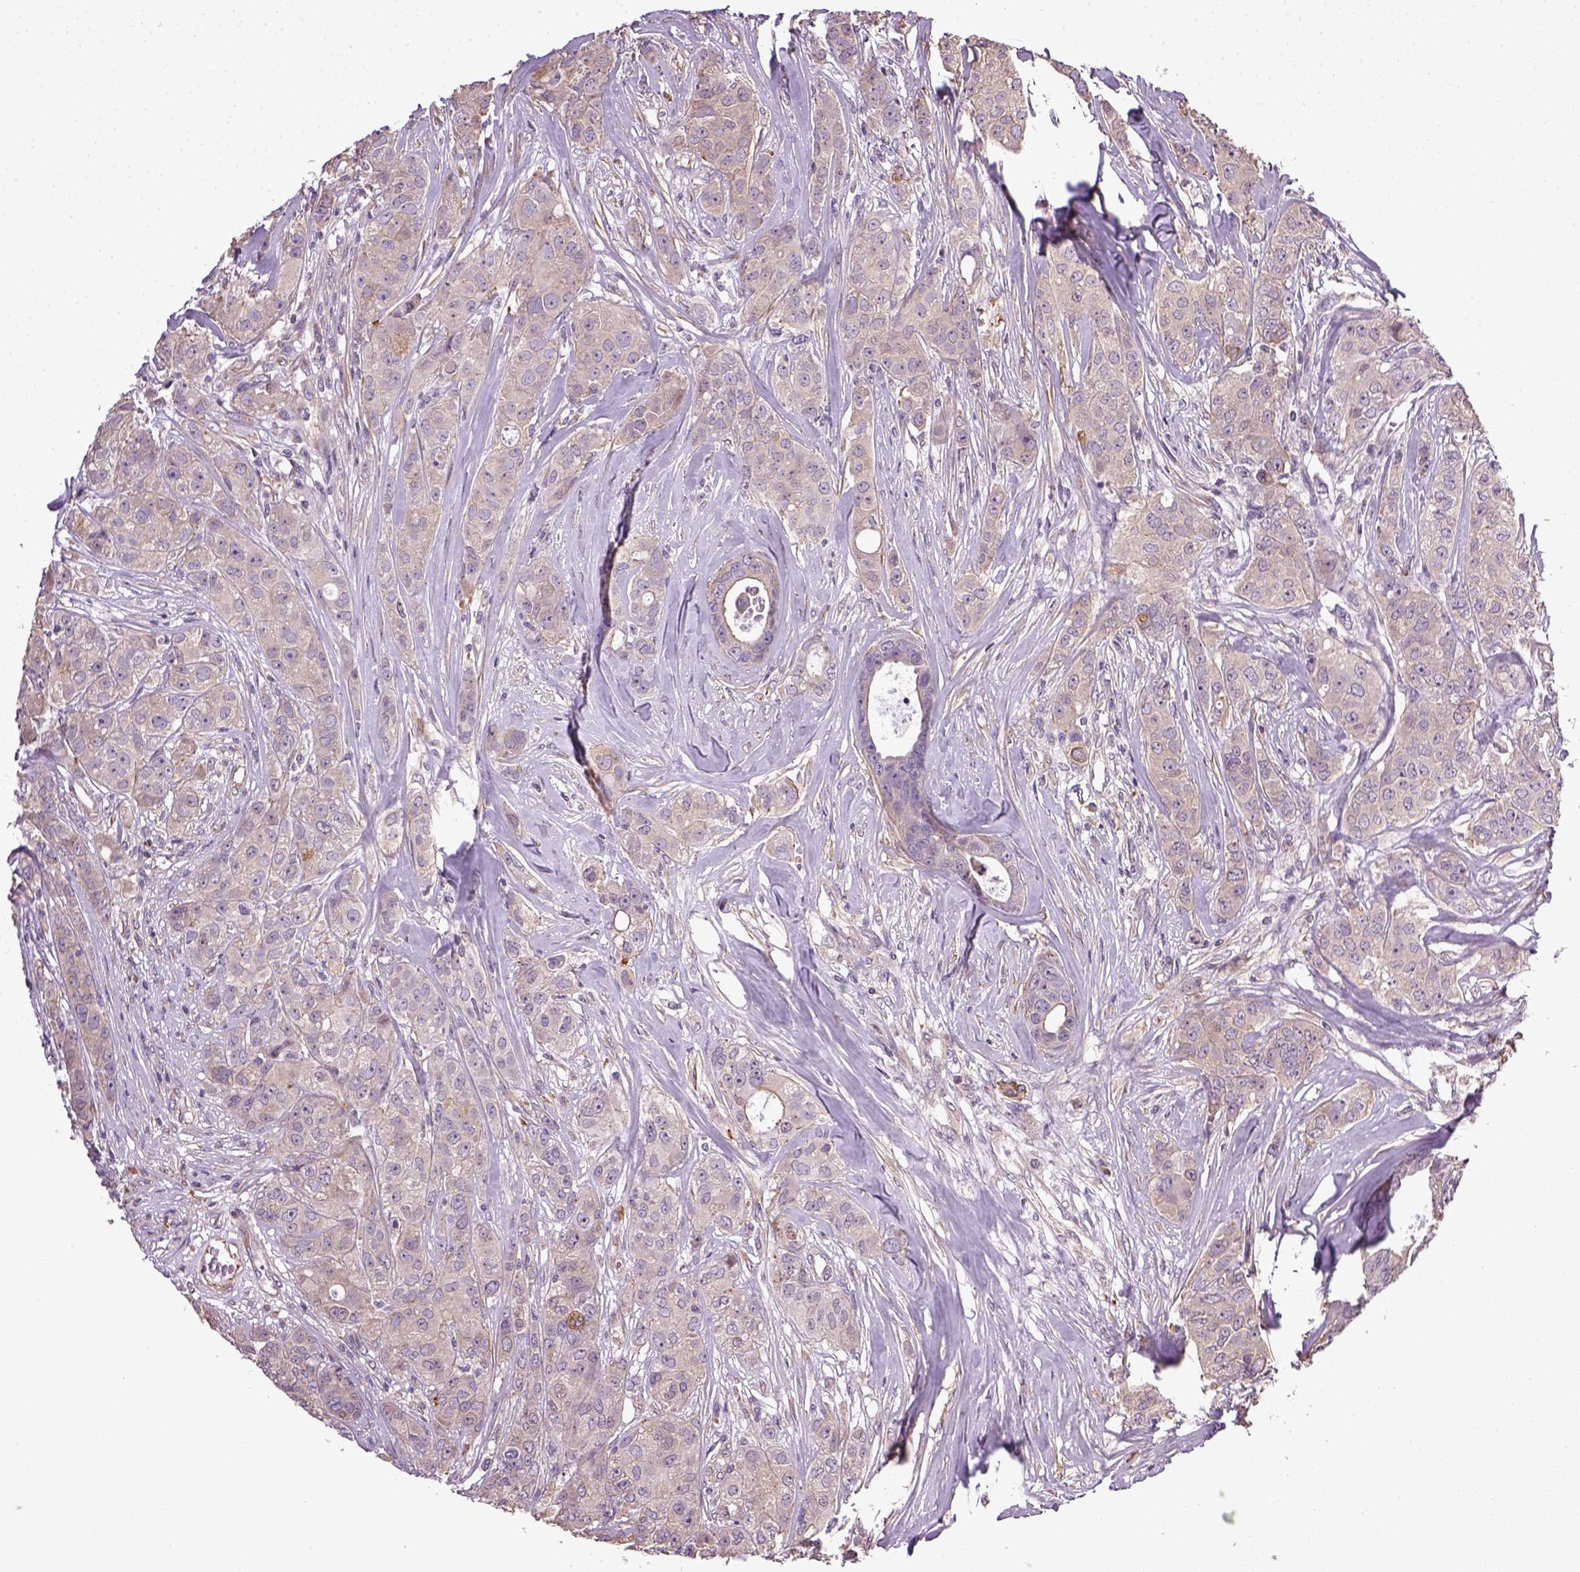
{"staining": {"intensity": "negative", "quantity": "none", "location": "none"}, "tissue": "breast cancer", "cell_type": "Tumor cells", "image_type": "cancer", "snomed": [{"axis": "morphology", "description": "Duct carcinoma"}, {"axis": "topography", "description": "Breast"}], "caption": "Tumor cells are negative for brown protein staining in breast cancer (infiltrating ductal carcinoma).", "gene": "TPRG1", "patient": {"sex": "female", "age": 43}}